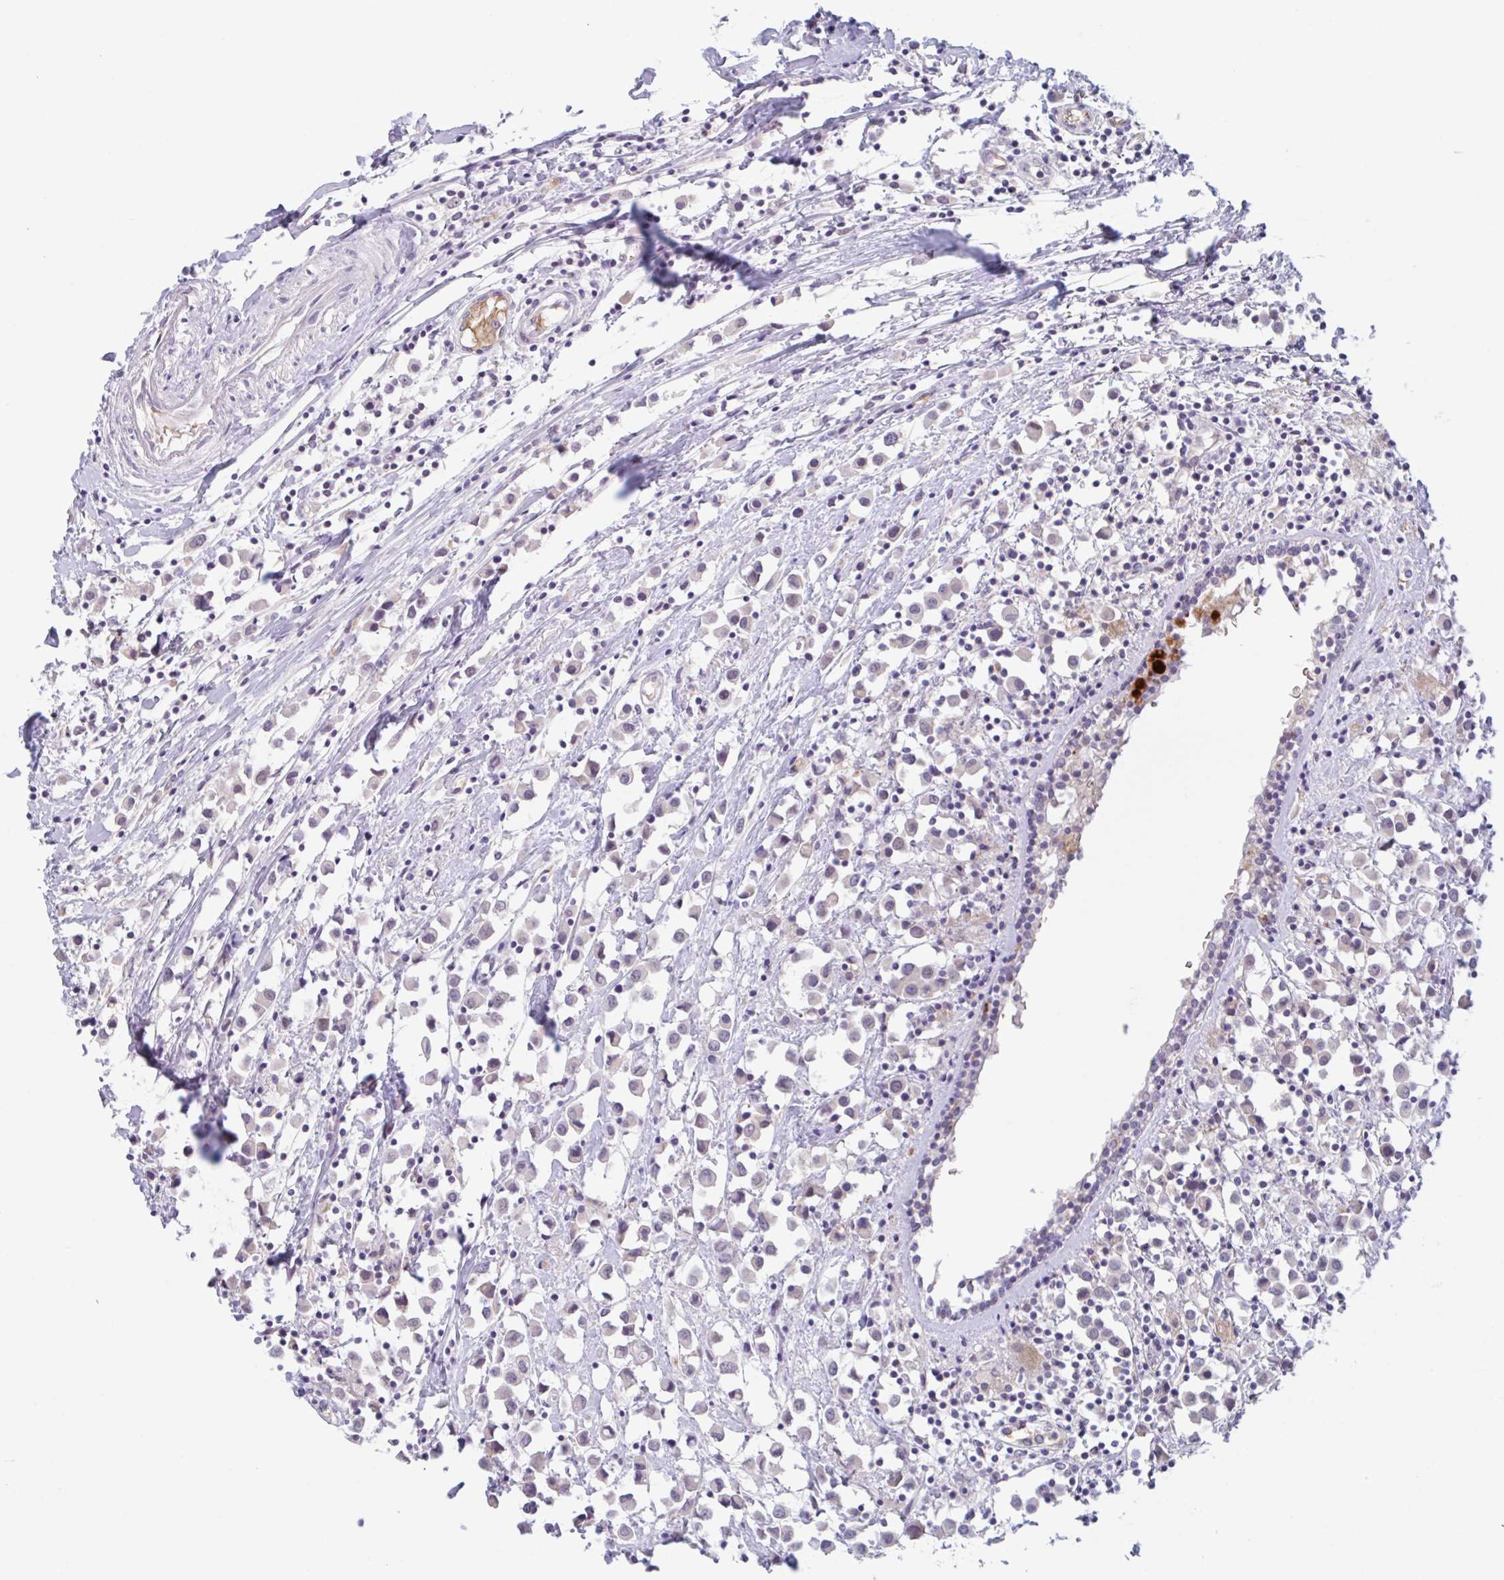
{"staining": {"intensity": "negative", "quantity": "none", "location": "none"}, "tissue": "breast cancer", "cell_type": "Tumor cells", "image_type": "cancer", "snomed": [{"axis": "morphology", "description": "Duct carcinoma"}, {"axis": "topography", "description": "Breast"}], "caption": "Immunohistochemical staining of human invasive ductal carcinoma (breast) demonstrates no significant expression in tumor cells.", "gene": "RHAG", "patient": {"sex": "female", "age": 61}}